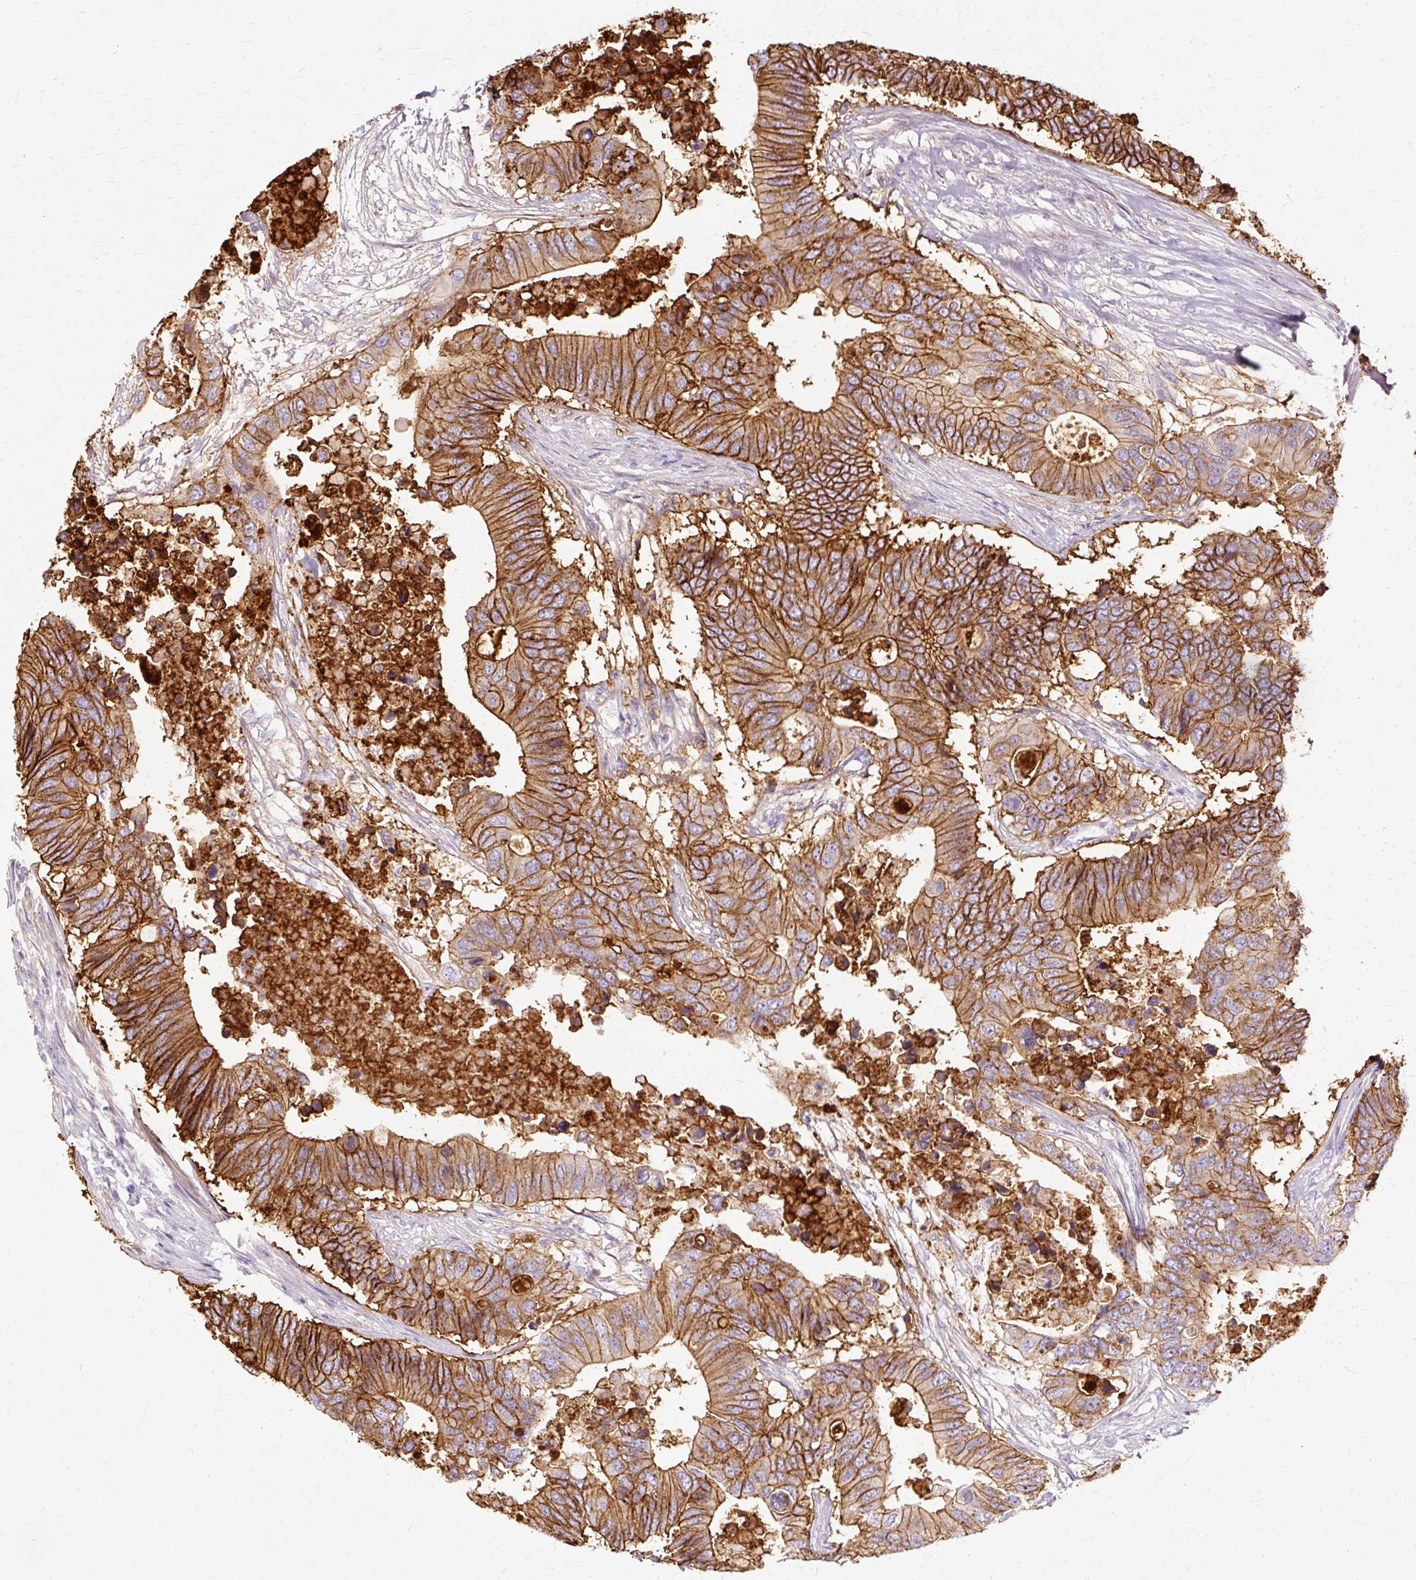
{"staining": {"intensity": "strong", "quantity": ">75%", "location": "cytoplasmic/membranous"}, "tissue": "colorectal cancer", "cell_type": "Tumor cells", "image_type": "cancer", "snomed": [{"axis": "morphology", "description": "Adenocarcinoma, NOS"}, {"axis": "topography", "description": "Colon"}], "caption": "The image displays a brown stain indicating the presence of a protein in the cytoplasmic/membranous of tumor cells in adenocarcinoma (colorectal). (DAB (3,3'-diaminobenzidine) = brown stain, brightfield microscopy at high magnification).", "gene": "TSPAN8", "patient": {"sex": "male", "age": 71}}